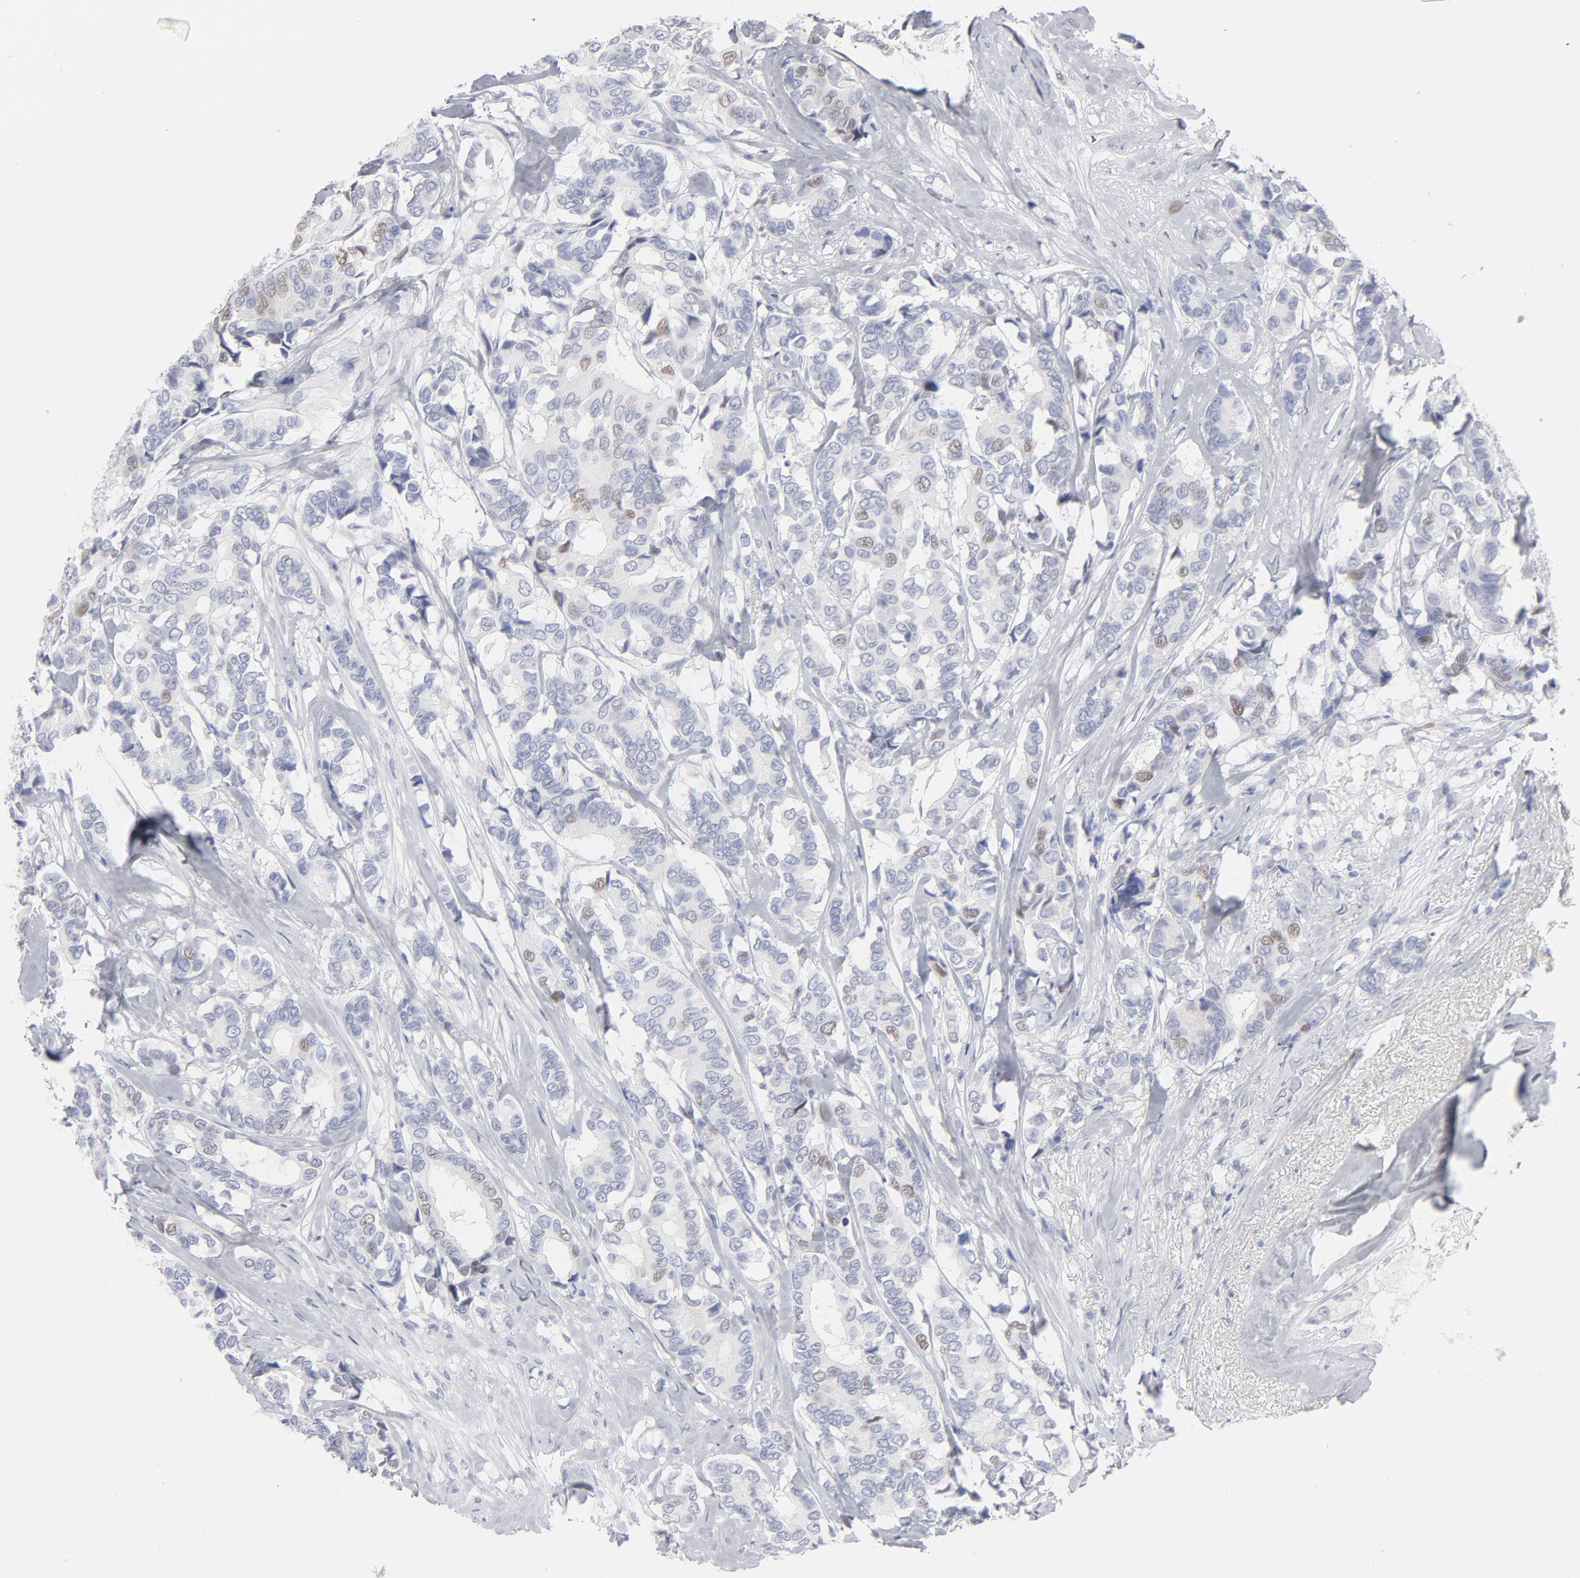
{"staining": {"intensity": "weak", "quantity": "<25%", "location": "nuclear"}, "tissue": "breast cancer", "cell_type": "Tumor cells", "image_type": "cancer", "snomed": [{"axis": "morphology", "description": "Duct carcinoma"}, {"axis": "topography", "description": "Breast"}], "caption": "Tumor cells show no significant positivity in breast cancer. (DAB (3,3'-diaminobenzidine) immunohistochemistry (IHC), high magnification).", "gene": "MCM7", "patient": {"sex": "female", "age": 87}}